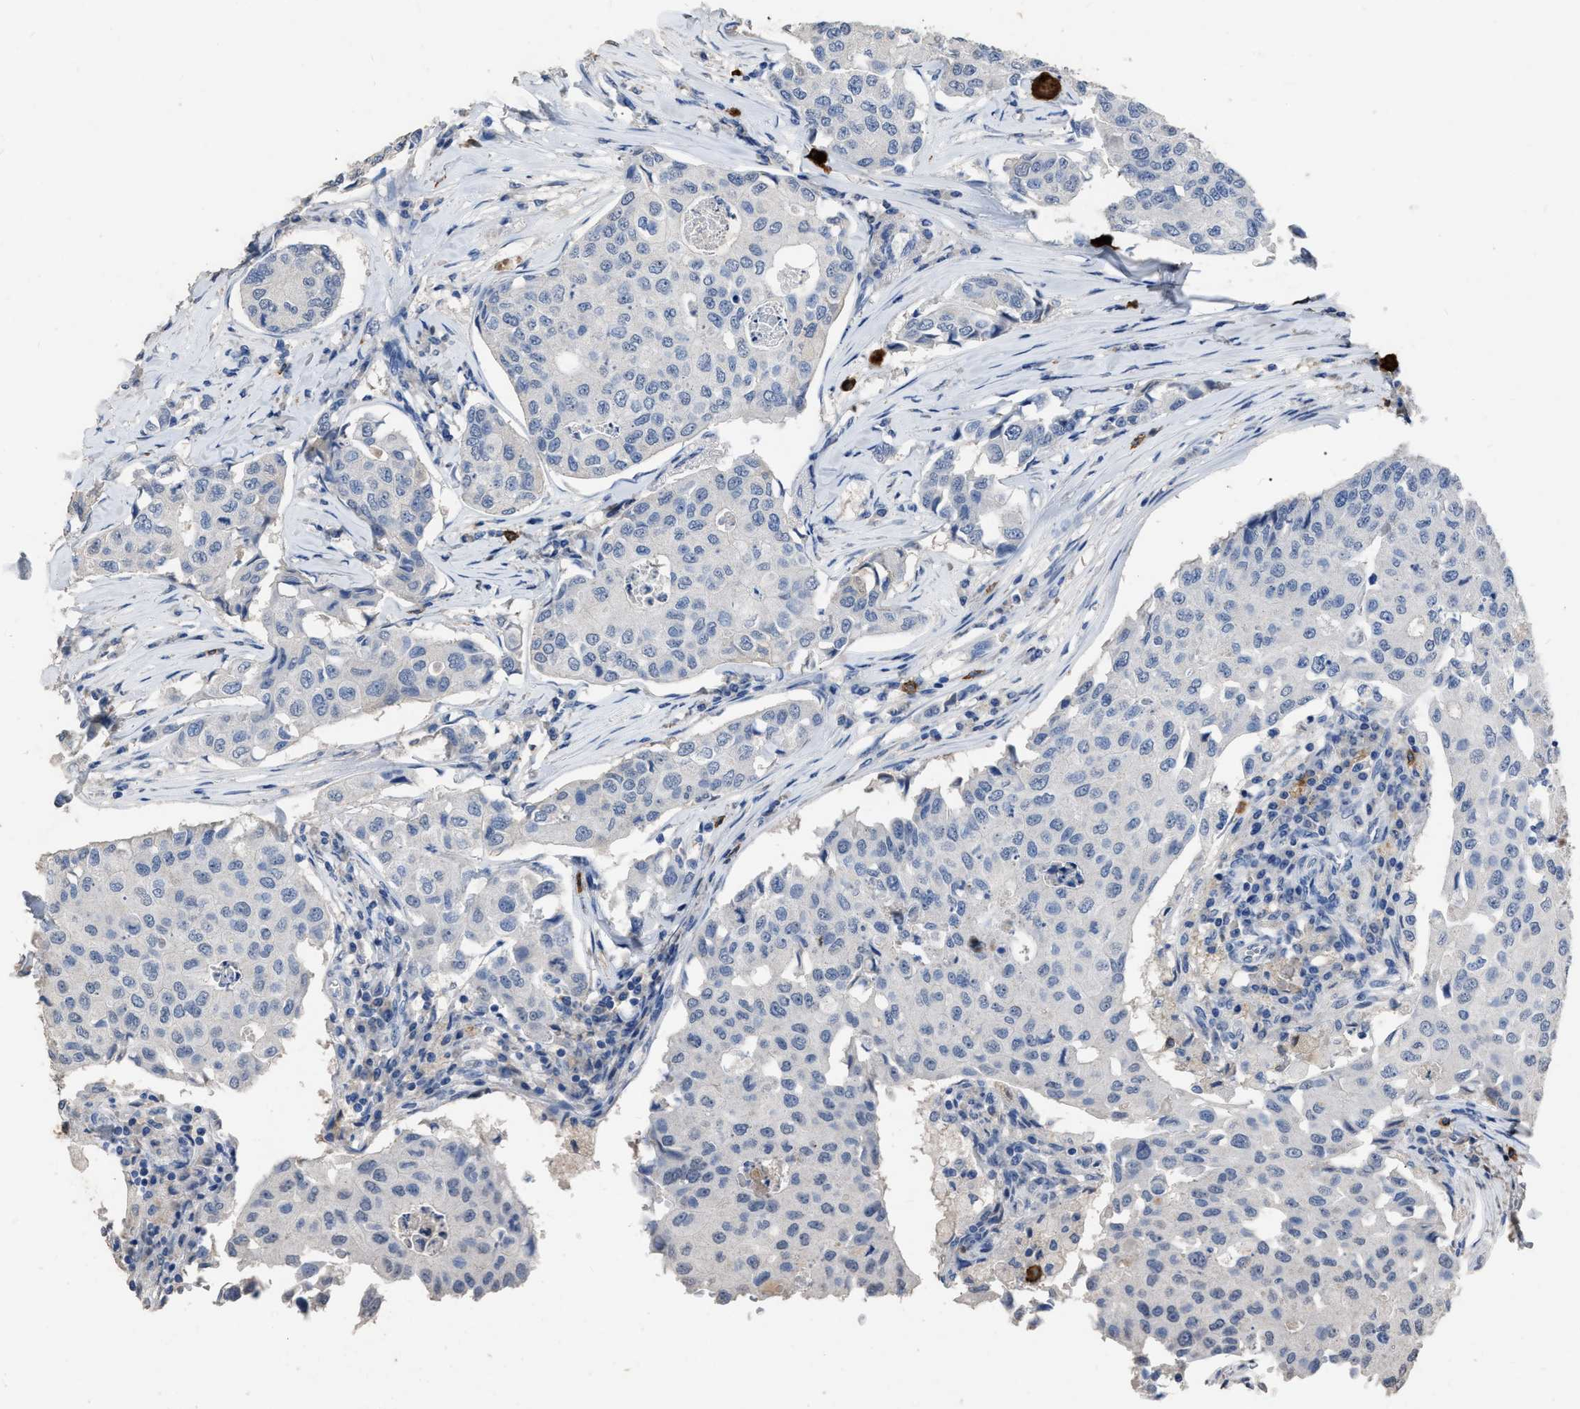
{"staining": {"intensity": "negative", "quantity": "none", "location": "none"}, "tissue": "breast cancer", "cell_type": "Tumor cells", "image_type": "cancer", "snomed": [{"axis": "morphology", "description": "Duct carcinoma"}, {"axis": "topography", "description": "Breast"}], "caption": "Immunohistochemistry (IHC) photomicrograph of neoplastic tissue: infiltrating ductal carcinoma (breast) stained with DAB (3,3'-diaminobenzidine) demonstrates no significant protein positivity in tumor cells.", "gene": "HABP2", "patient": {"sex": "female", "age": 80}}